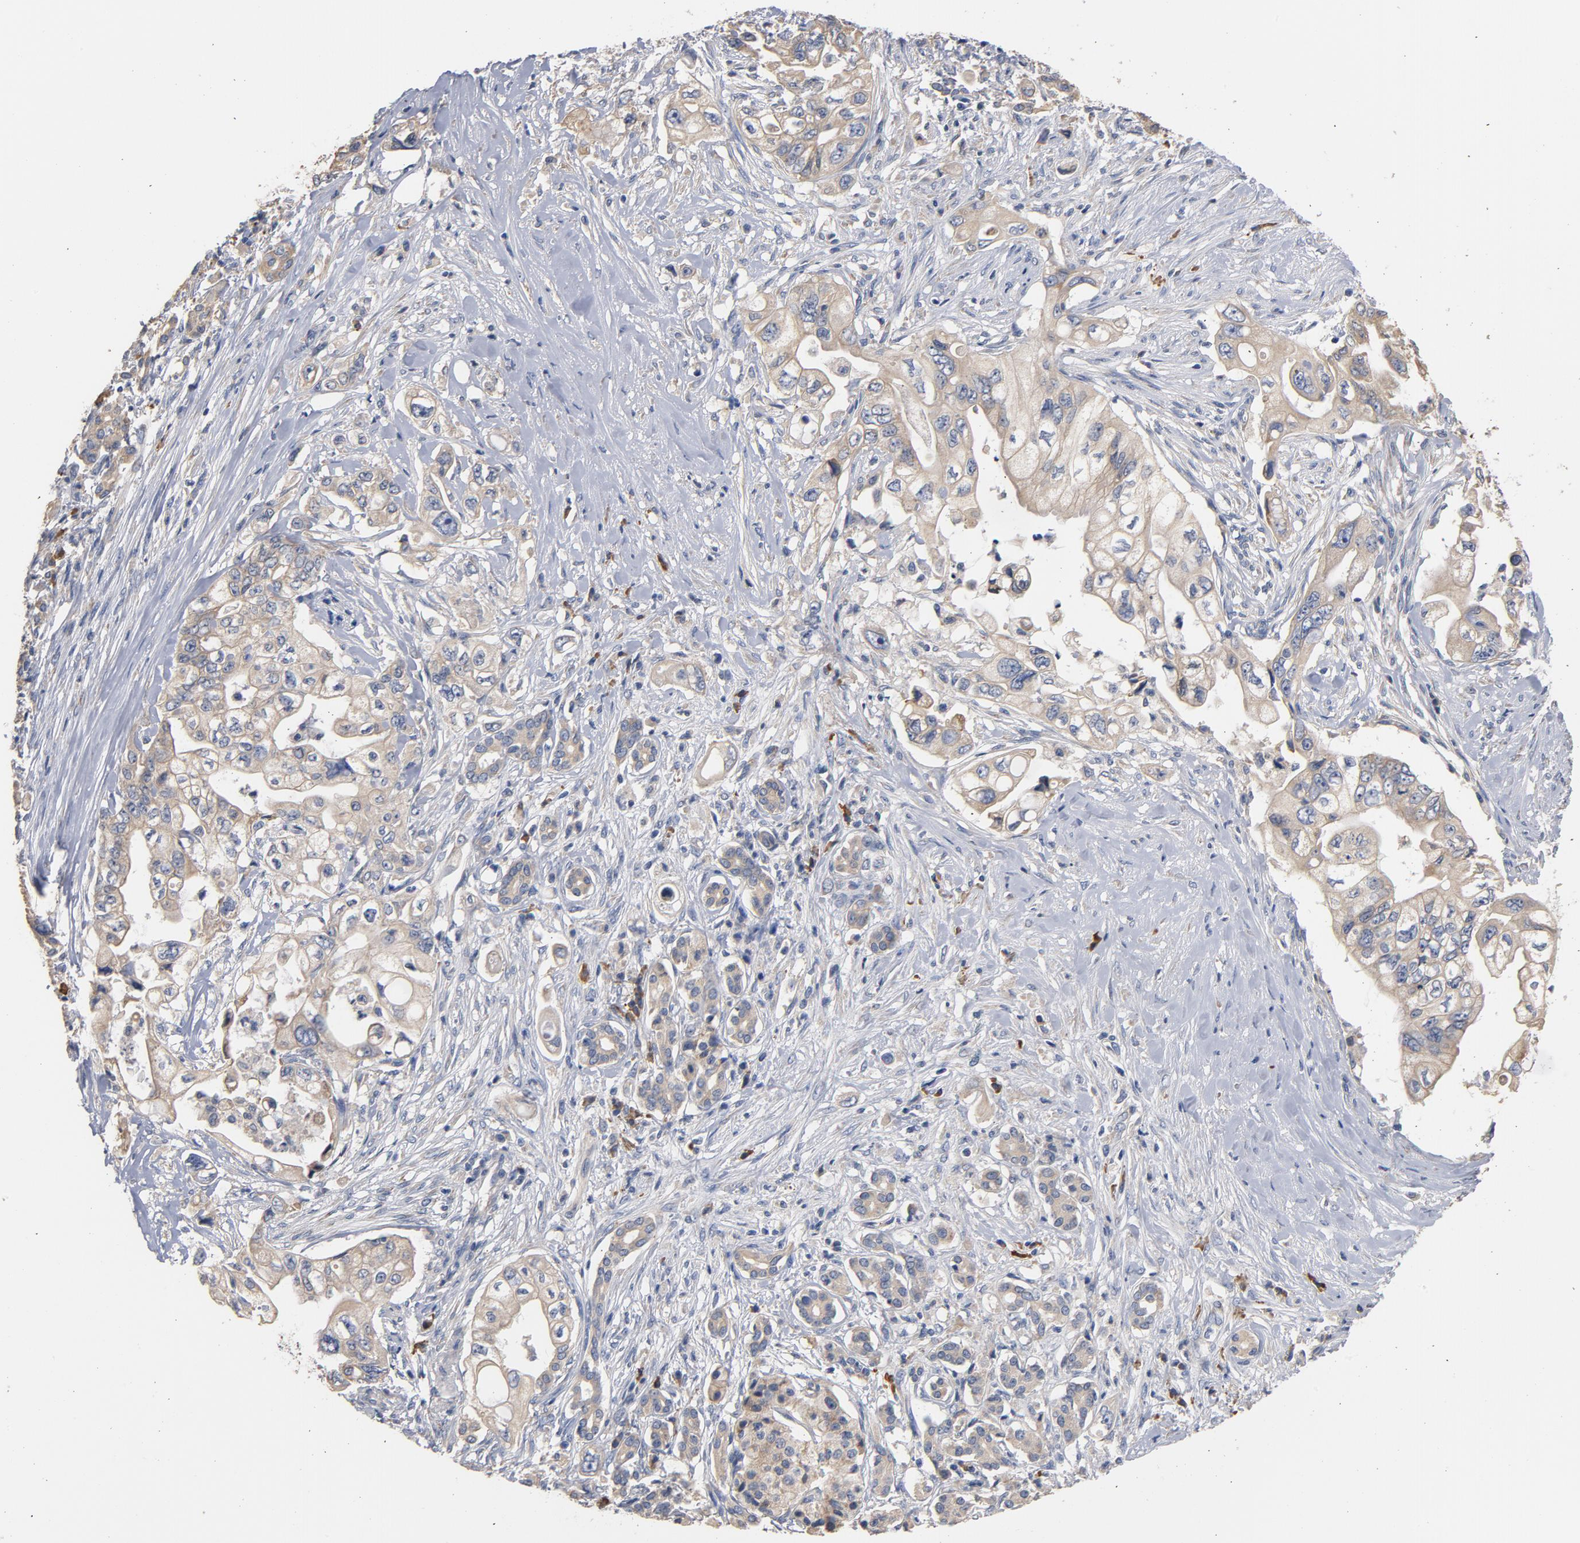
{"staining": {"intensity": "weak", "quantity": ">75%", "location": "cytoplasmic/membranous"}, "tissue": "pancreatic cancer", "cell_type": "Tumor cells", "image_type": "cancer", "snomed": [{"axis": "morphology", "description": "Normal tissue, NOS"}, {"axis": "topography", "description": "Pancreas"}], "caption": "This histopathology image shows IHC staining of pancreatic cancer, with low weak cytoplasmic/membranous expression in approximately >75% of tumor cells.", "gene": "TLR4", "patient": {"sex": "male", "age": 42}}